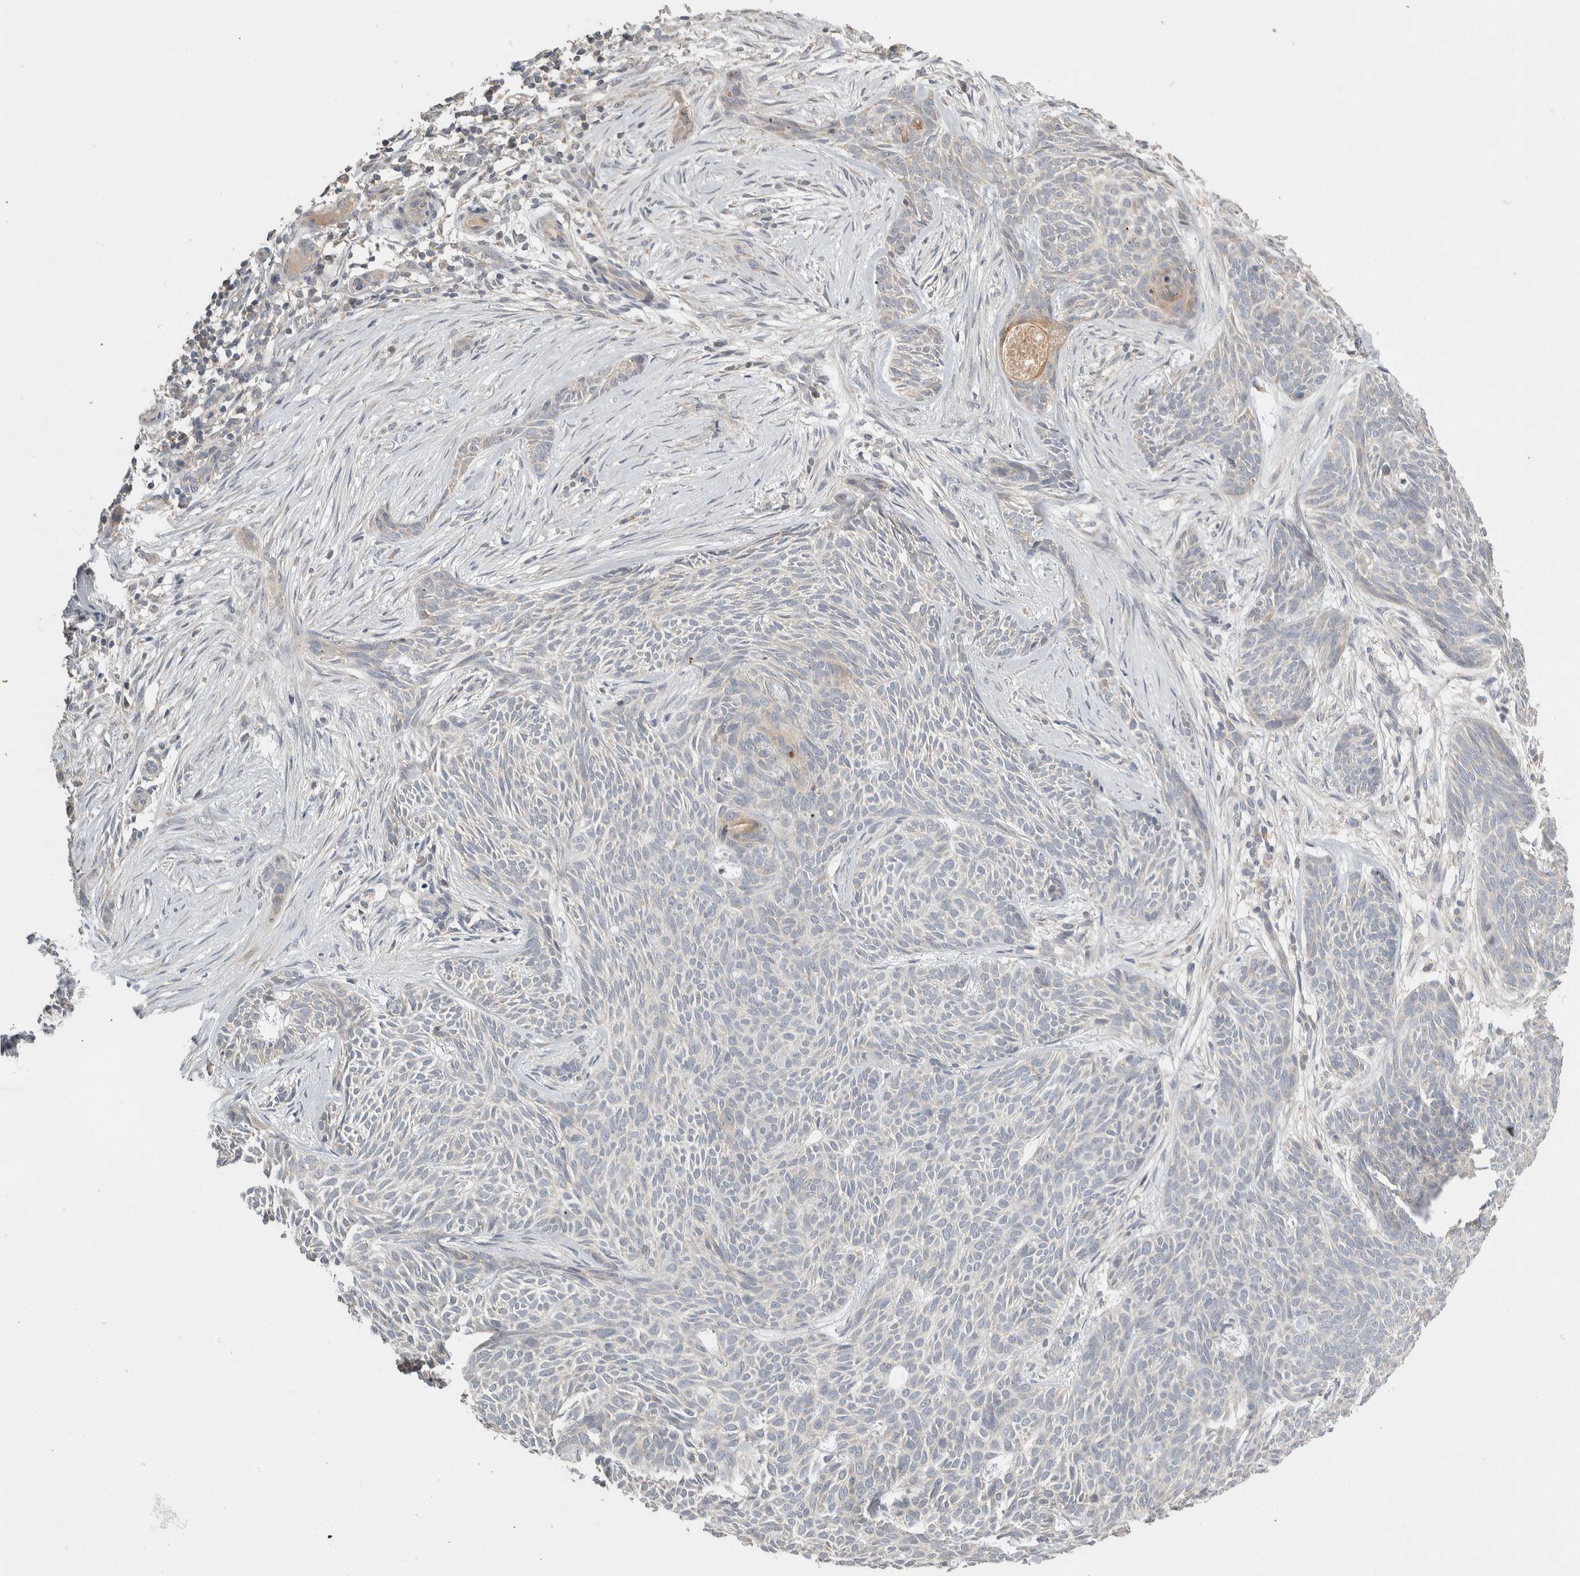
{"staining": {"intensity": "negative", "quantity": "none", "location": "none"}, "tissue": "skin cancer", "cell_type": "Tumor cells", "image_type": "cancer", "snomed": [{"axis": "morphology", "description": "Basal cell carcinoma"}, {"axis": "topography", "description": "Skin"}], "caption": "Immunohistochemical staining of human skin cancer (basal cell carcinoma) exhibits no significant expression in tumor cells. (Brightfield microscopy of DAB immunohistochemistry (IHC) at high magnification).", "gene": "EIF3H", "patient": {"sex": "female", "age": 59}}